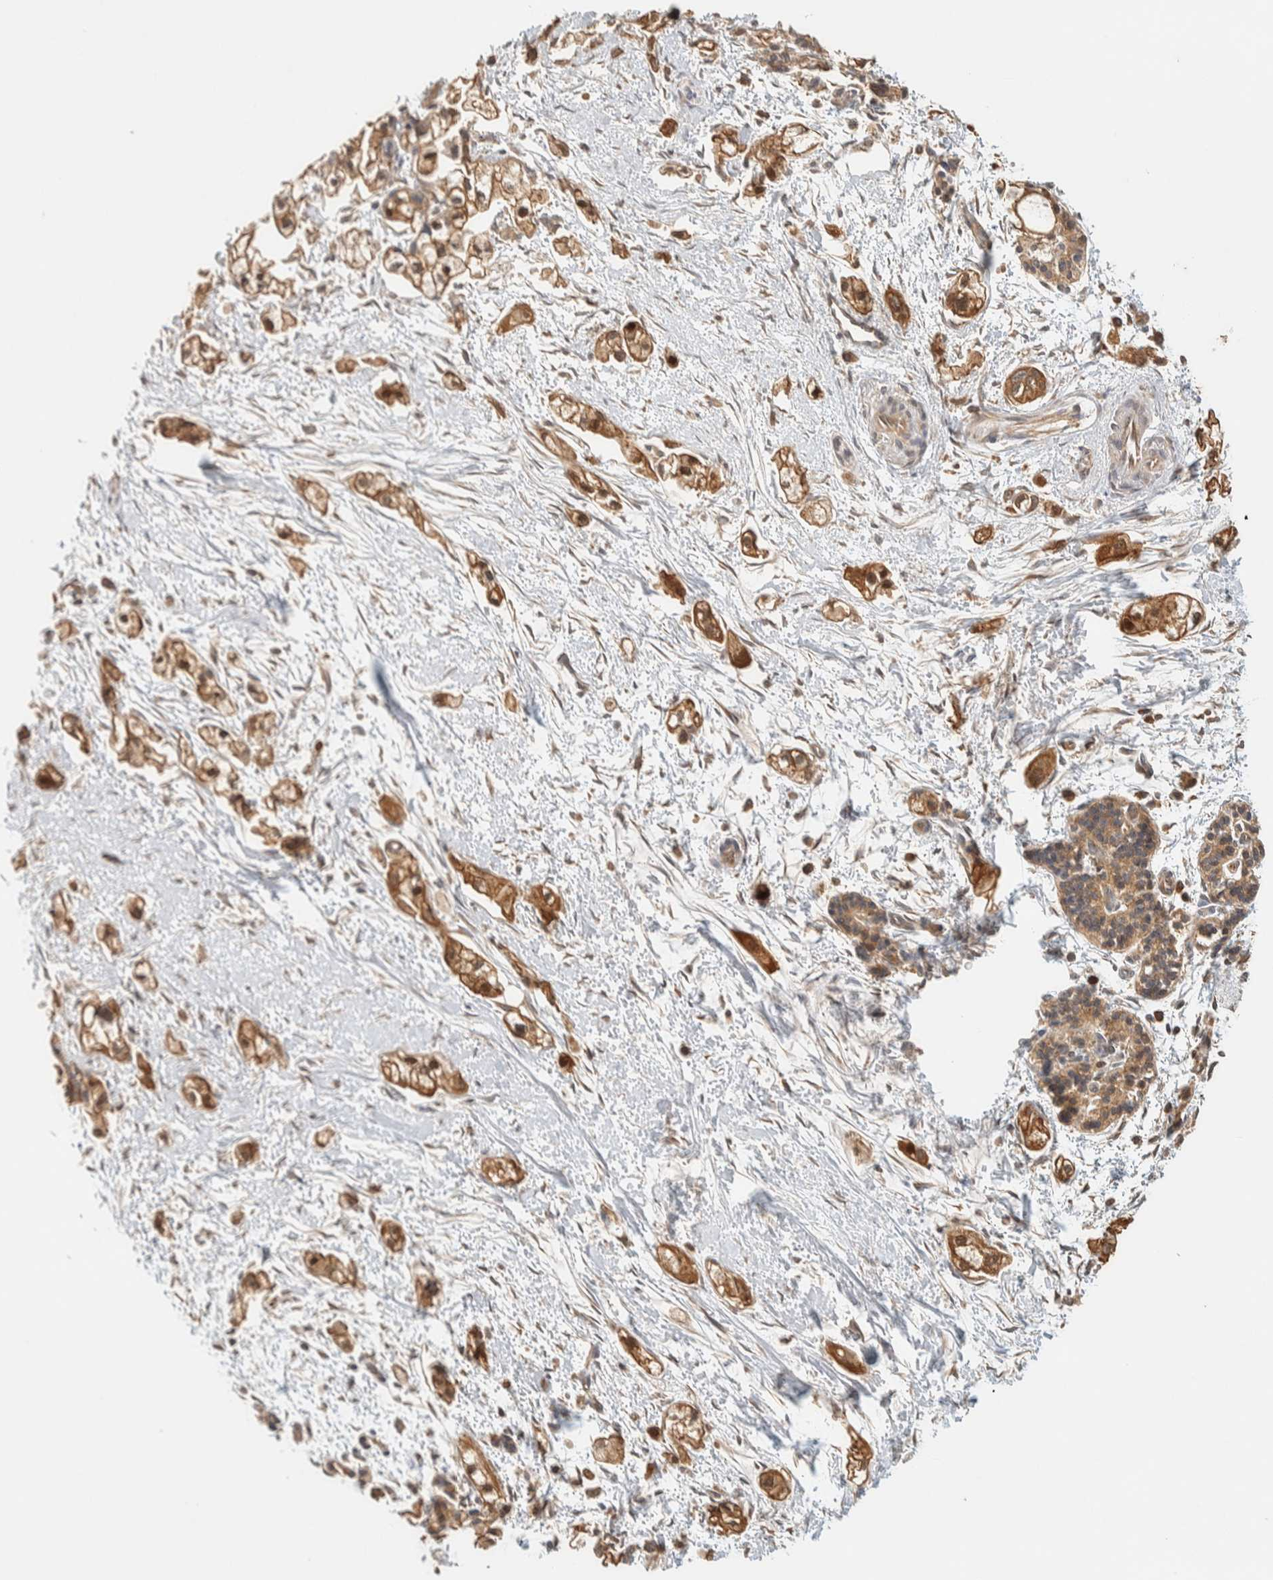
{"staining": {"intensity": "moderate", "quantity": ">75%", "location": "cytoplasmic/membranous"}, "tissue": "pancreatic cancer", "cell_type": "Tumor cells", "image_type": "cancer", "snomed": [{"axis": "morphology", "description": "Adenocarcinoma, NOS"}, {"axis": "topography", "description": "Pancreas"}], "caption": "There is medium levels of moderate cytoplasmic/membranous staining in tumor cells of pancreatic cancer (adenocarcinoma), as demonstrated by immunohistochemical staining (brown color).", "gene": "TTI2", "patient": {"sex": "male", "age": 74}}